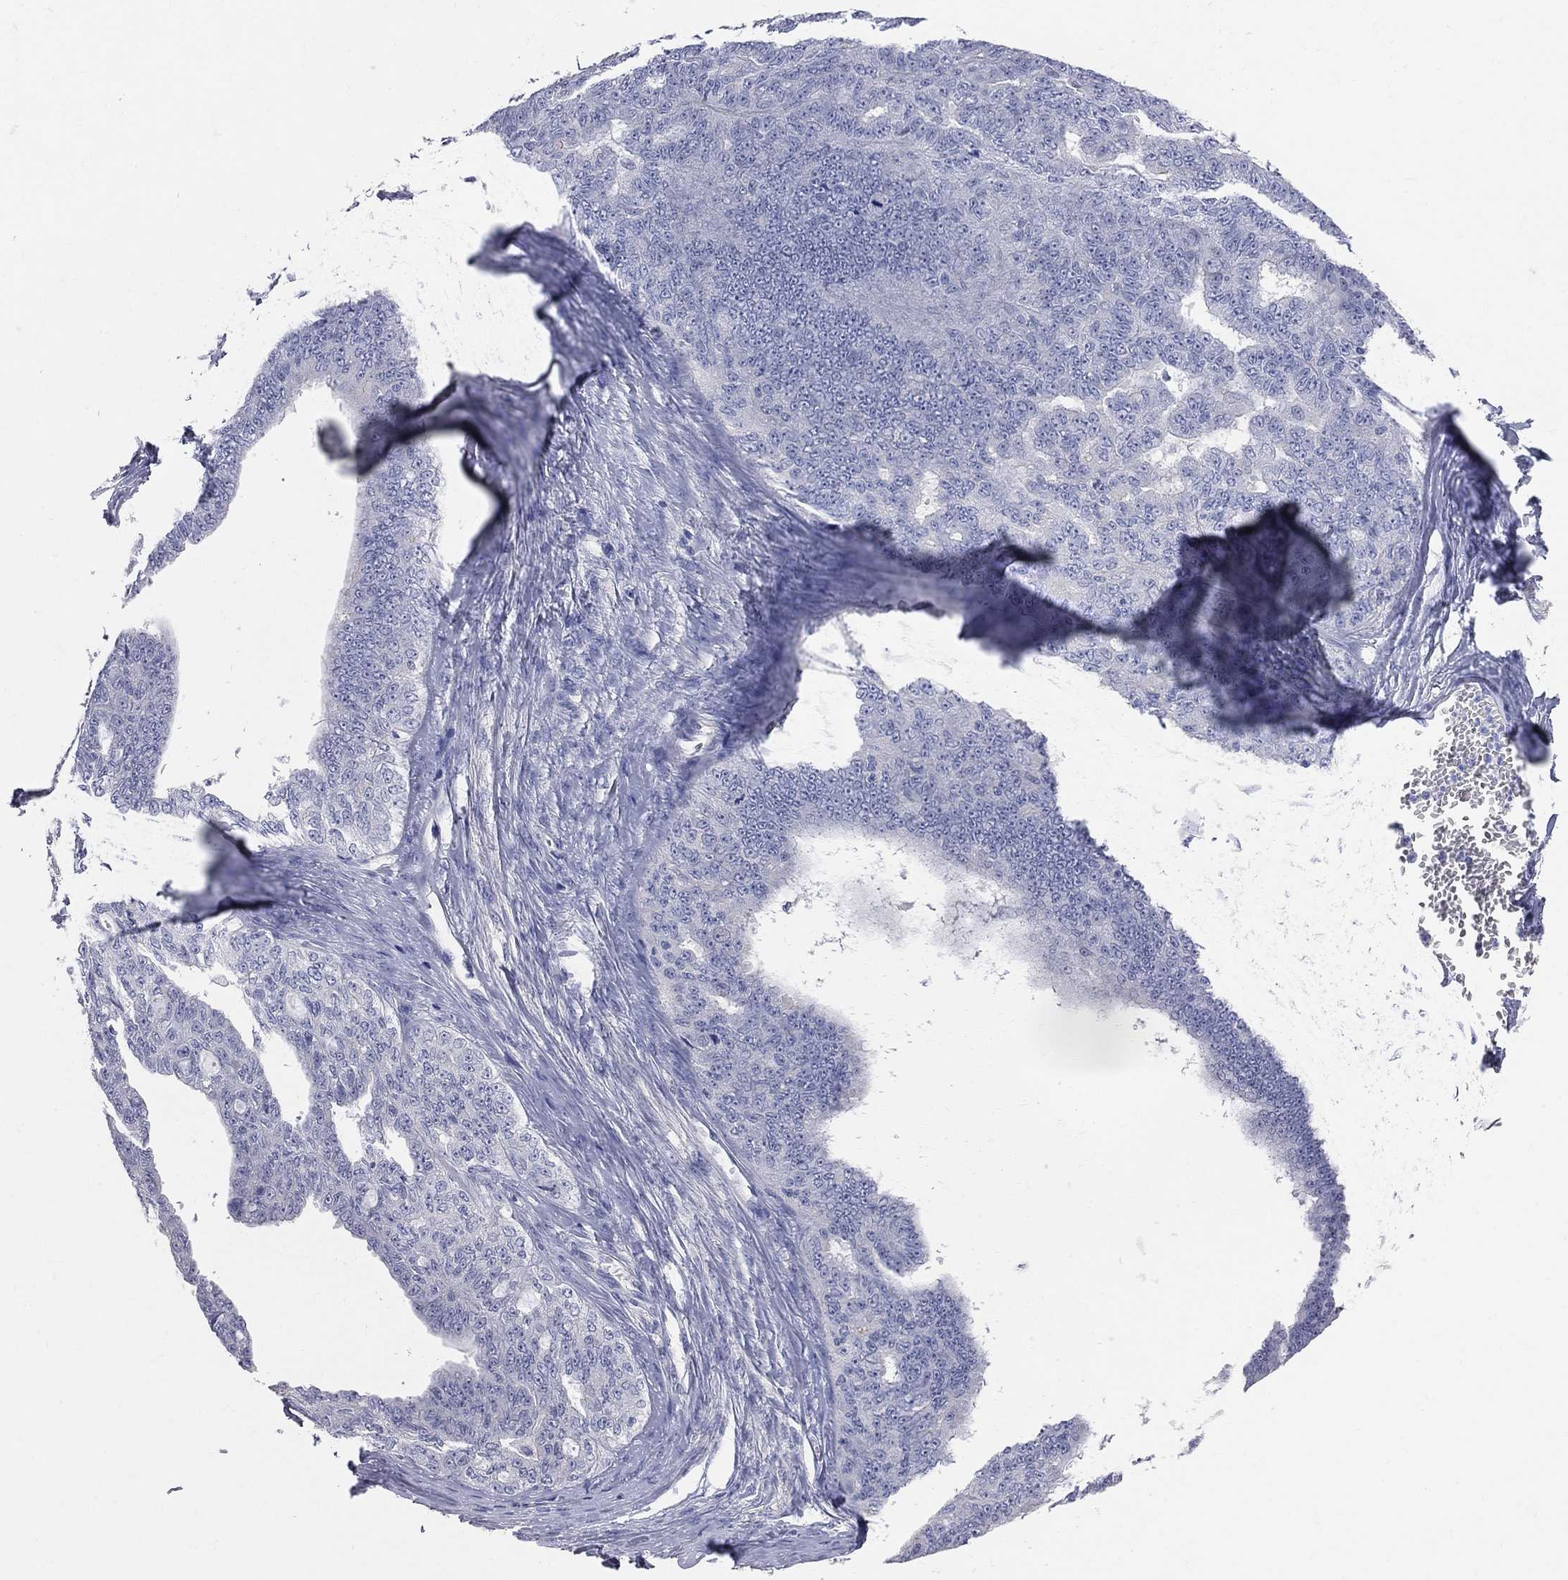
{"staining": {"intensity": "negative", "quantity": "none", "location": "none"}, "tissue": "ovarian cancer", "cell_type": "Tumor cells", "image_type": "cancer", "snomed": [{"axis": "morphology", "description": "Cystadenocarcinoma, serous, NOS"}, {"axis": "topography", "description": "Ovary"}], "caption": "Immunohistochemistry photomicrograph of human ovarian cancer (serous cystadenocarcinoma) stained for a protein (brown), which reveals no staining in tumor cells.", "gene": "AOX1", "patient": {"sex": "female", "age": 71}}